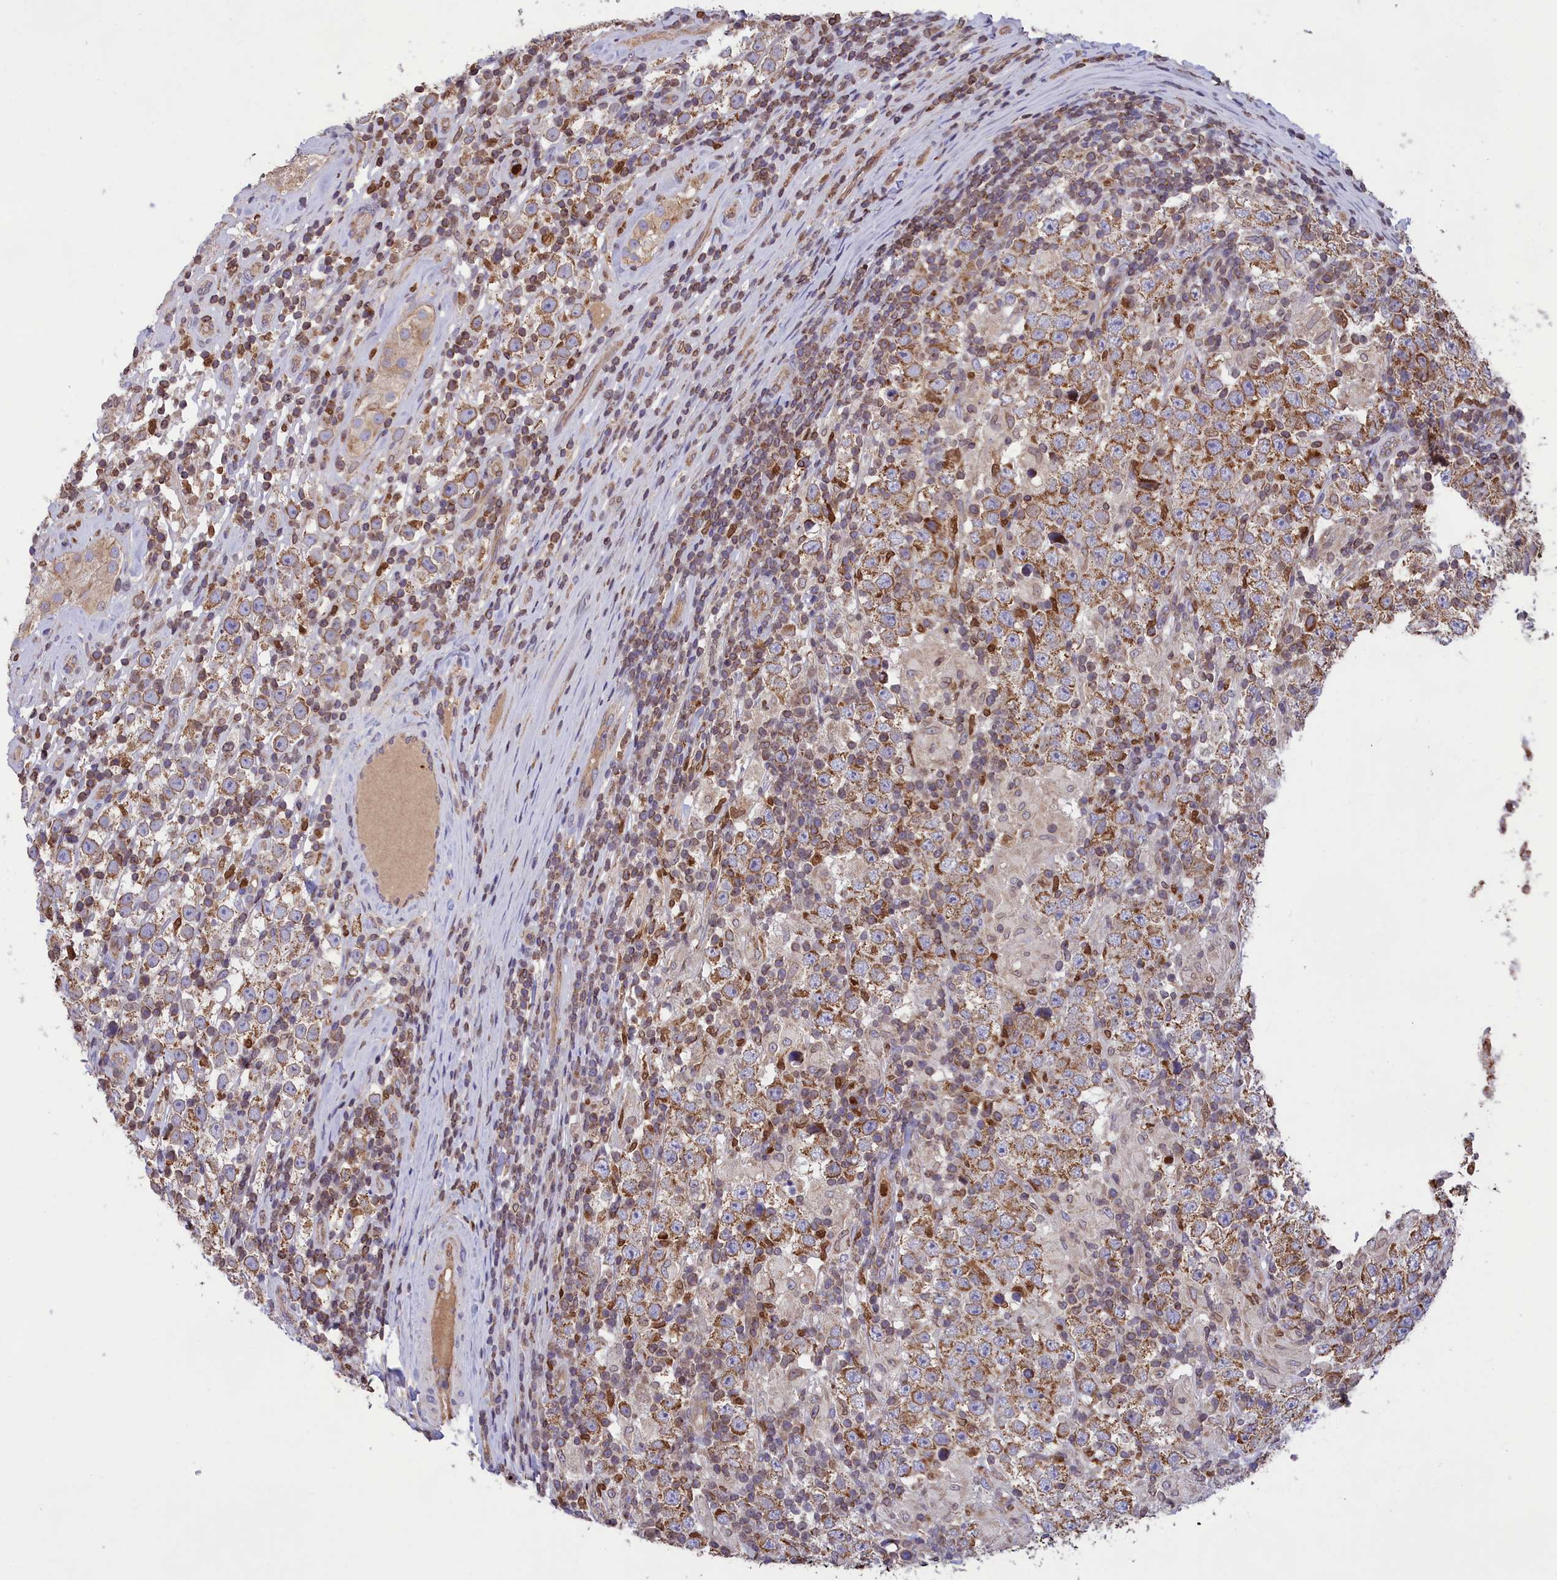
{"staining": {"intensity": "moderate", "quantity": ">75%", "location": "cytoplasmic/membranous"}, "tissue": "testis cancer", "cell_type": "Tumor cells", "image_type": "cancer", "snomed": [{"axis": "morphology", "description": "Normal tissue, NOS"}, {"axis": "morphology", "description": "Urothelial carcinoma, High grade"}, {"axis": "morphology", "description": "Seminoma, NOS"}, {"axis": "morphology", "description": "Carcinoma, Embryonal, NOS"}, {"axis": "topography", "description": "Urinary bladder"}, {"axis": "topography", "description": "Testis"}], "caption": "DAB (3,3'-diaminobenzidine) immunohistochemical staining of testis cancer shows moderate cytoplasmic/membranous protein positivity in about >75% of tumor cells.", "gene": "PKHD1L1", "patient": {"sex": "male", "age": 41}}